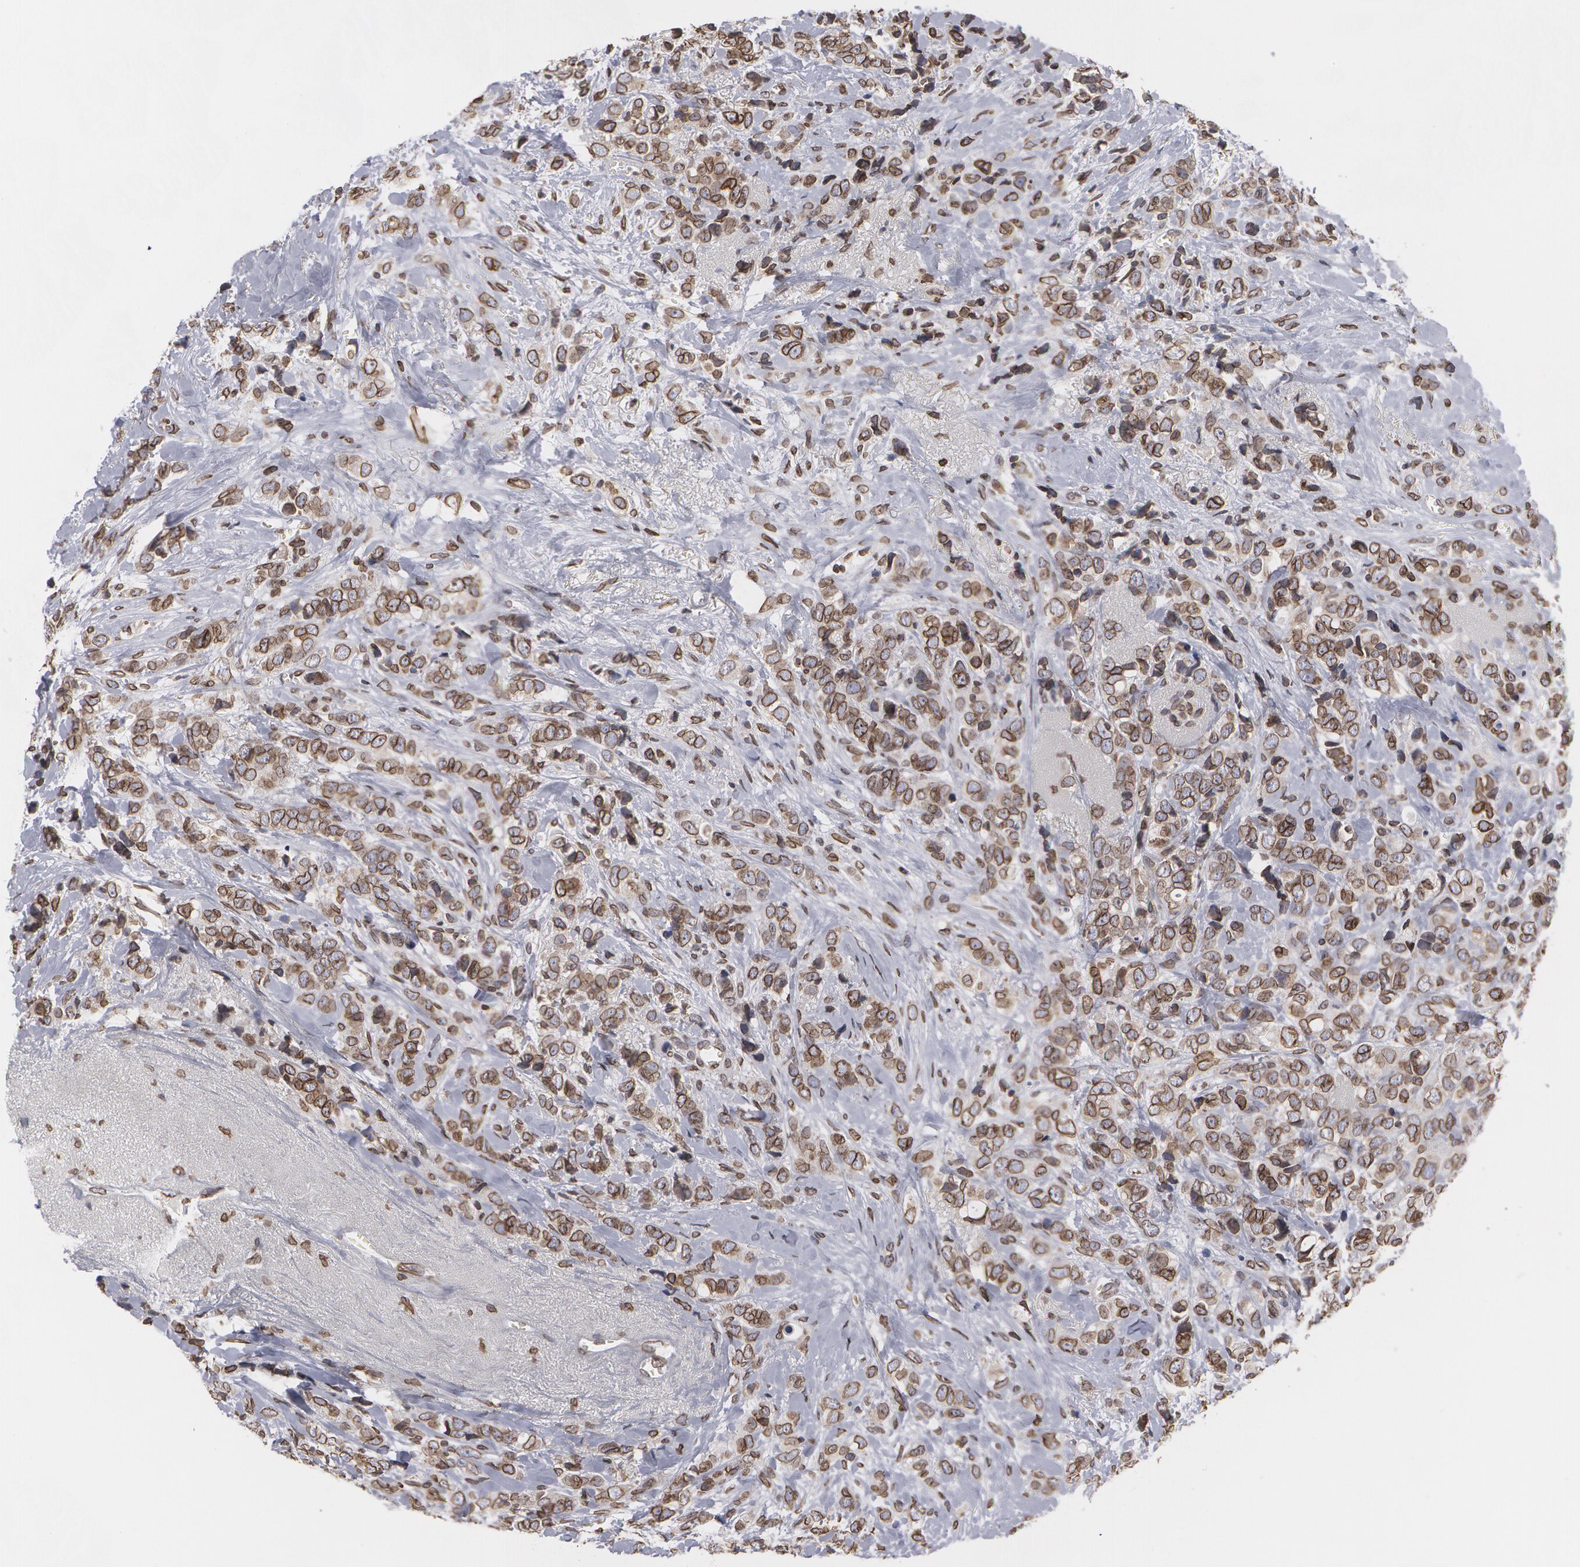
{"staining": {"intensity": "weak", "quantity": ">75%", "location": "nuclear"}, "tissue": "breast cancer", "cell_type": "Tumor cells", "image_type": "cancer", "snomed": [{"axis": "morphology", "description": "Lobular carcinoma"}, {"axis": "topography", "description": "Breast"}], "caption": "DAB immunohistochemical staining of human breast cancer displays weak nuclear protein staining in approximately >75% of tumor cells.", "gene": "EMD", "patient": {"sex": "female", "age": 57}}